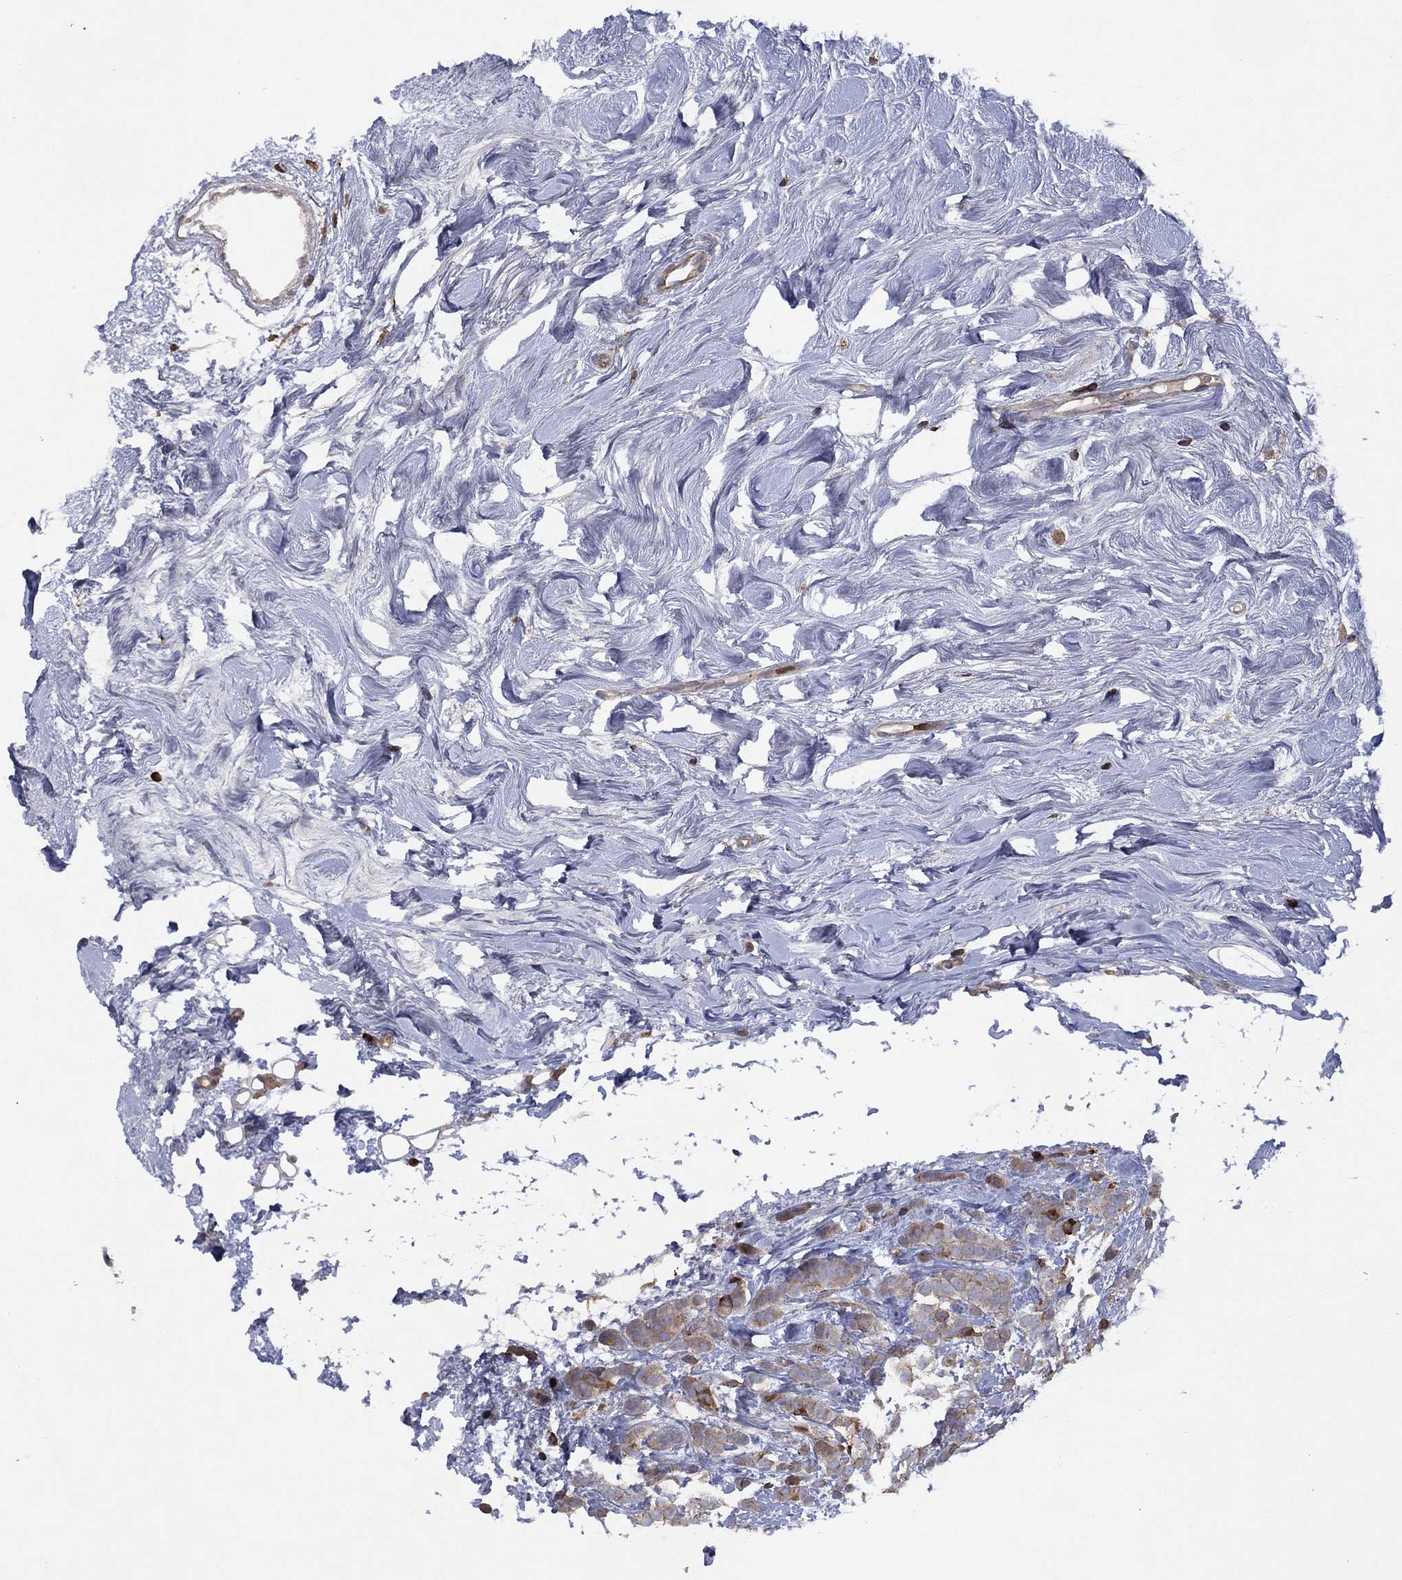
{"staining": {"intensity": "weak", "quantity": "<25%", "location": "cytoplasmic/membranous"}, "tissue": "breast cancer", "cell_type": "Tumor cells", "image_type": "cancer", "snomed": [{"axis": "morphology", "description": "Lobular carcinoma"}, {"axis": "topography", "description": "Breast"}], "caption": "IHC image of human breast lobular carcinoma stained for a protein (brown), which exhibits no positivity in tumor cells.", "gene": "DOCK8", "patient": {"sex": "female", "age": 49}}